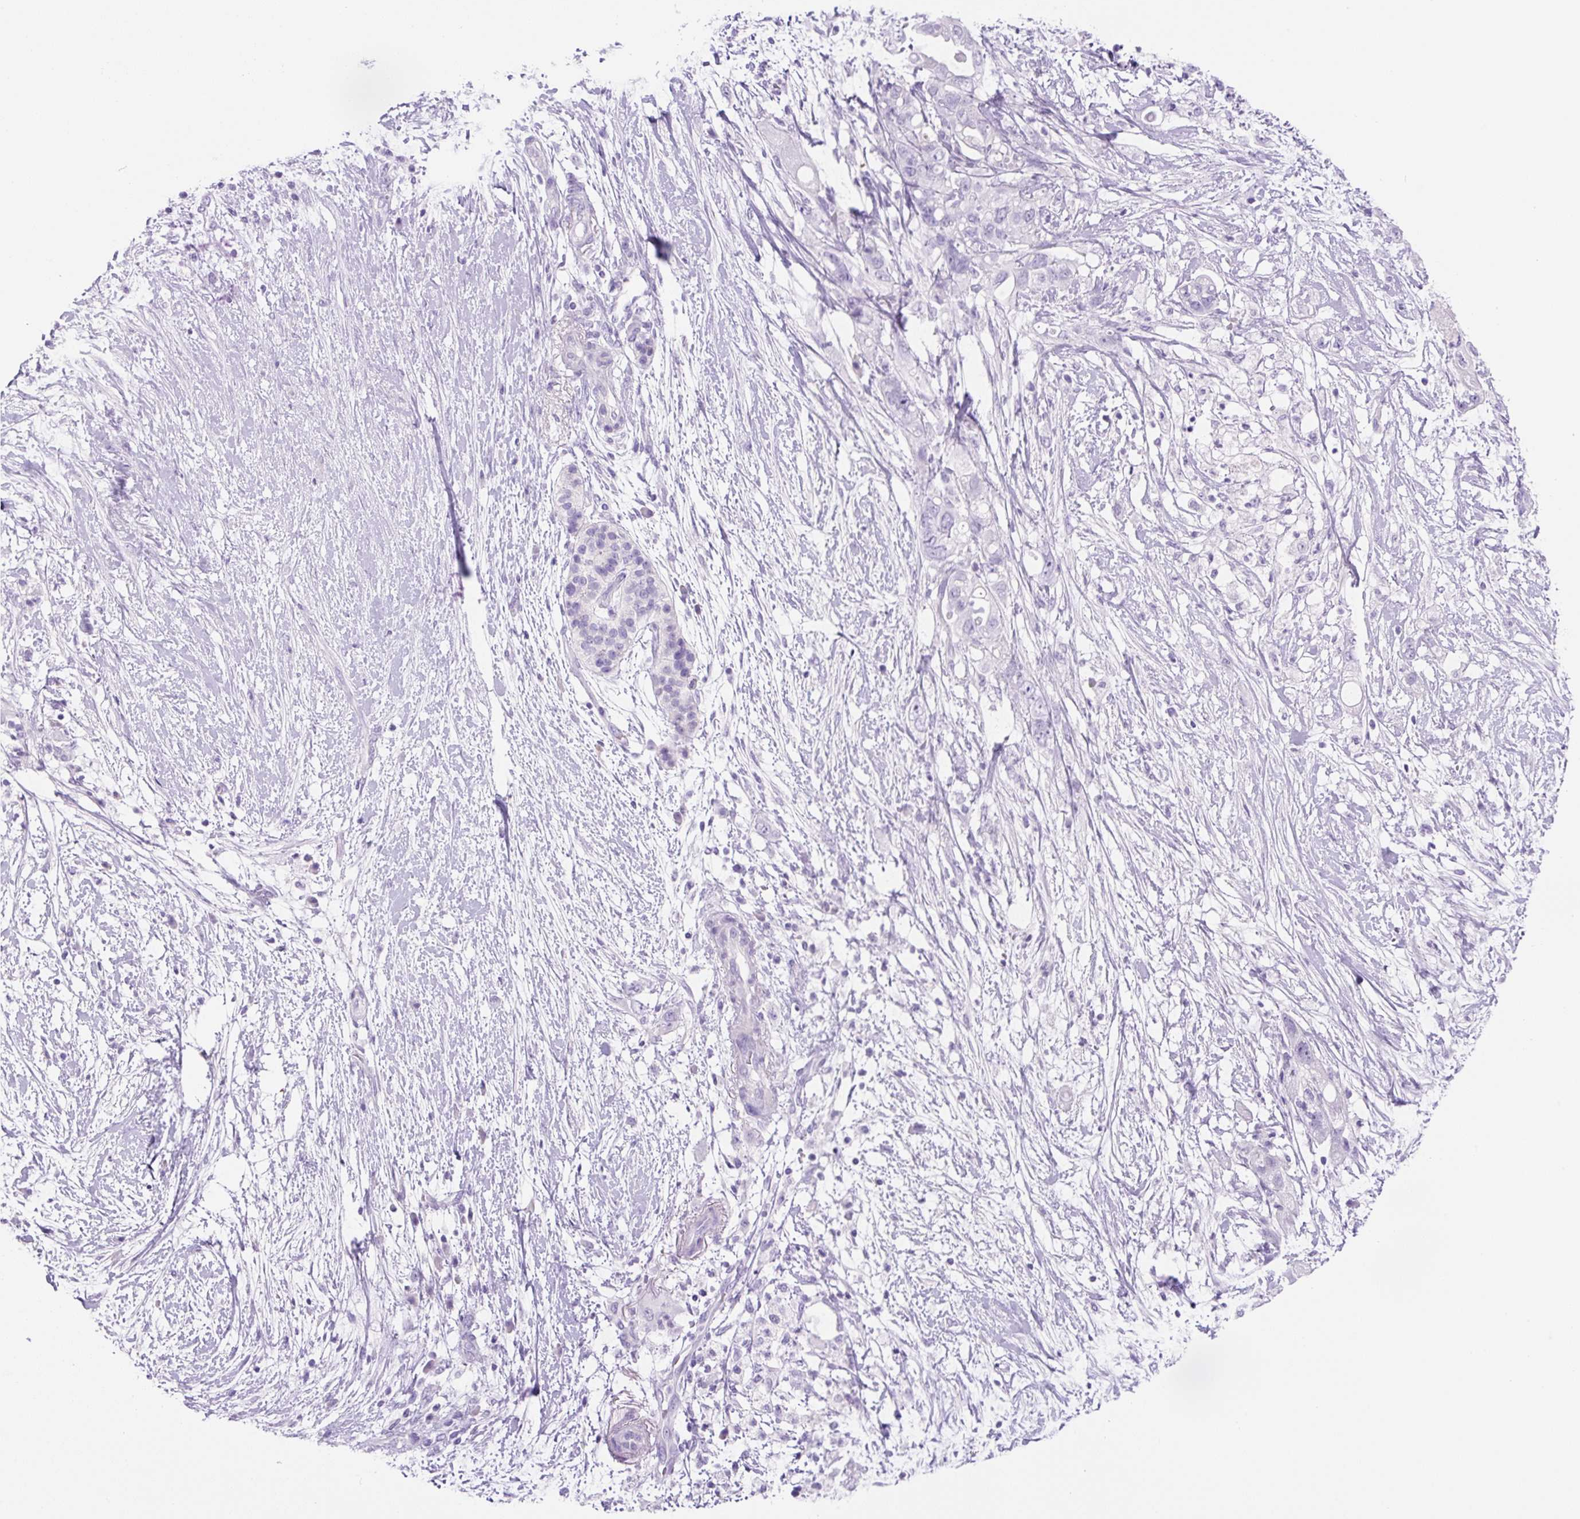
{"staining": {"intensity": "negative", "quantity": "none", "location": "none"}, "tissue": "pancreatic cancer", "cell_type": "Tumor cells", "image_type": "cancer", "snomed": [{"axis": "morphology", "description": "Adenocarcinoma, NOS"}, {"axis": "topography", "description": "Pancreas"}], "caption": "Immunohistochemistry image of human pancreatic cancer (adenocarcinoma) stained for a protein (brown), which shows no staining in tumor cells.", "gene": "PRRT1", "patient": {"sex": "female", "age": 72}}